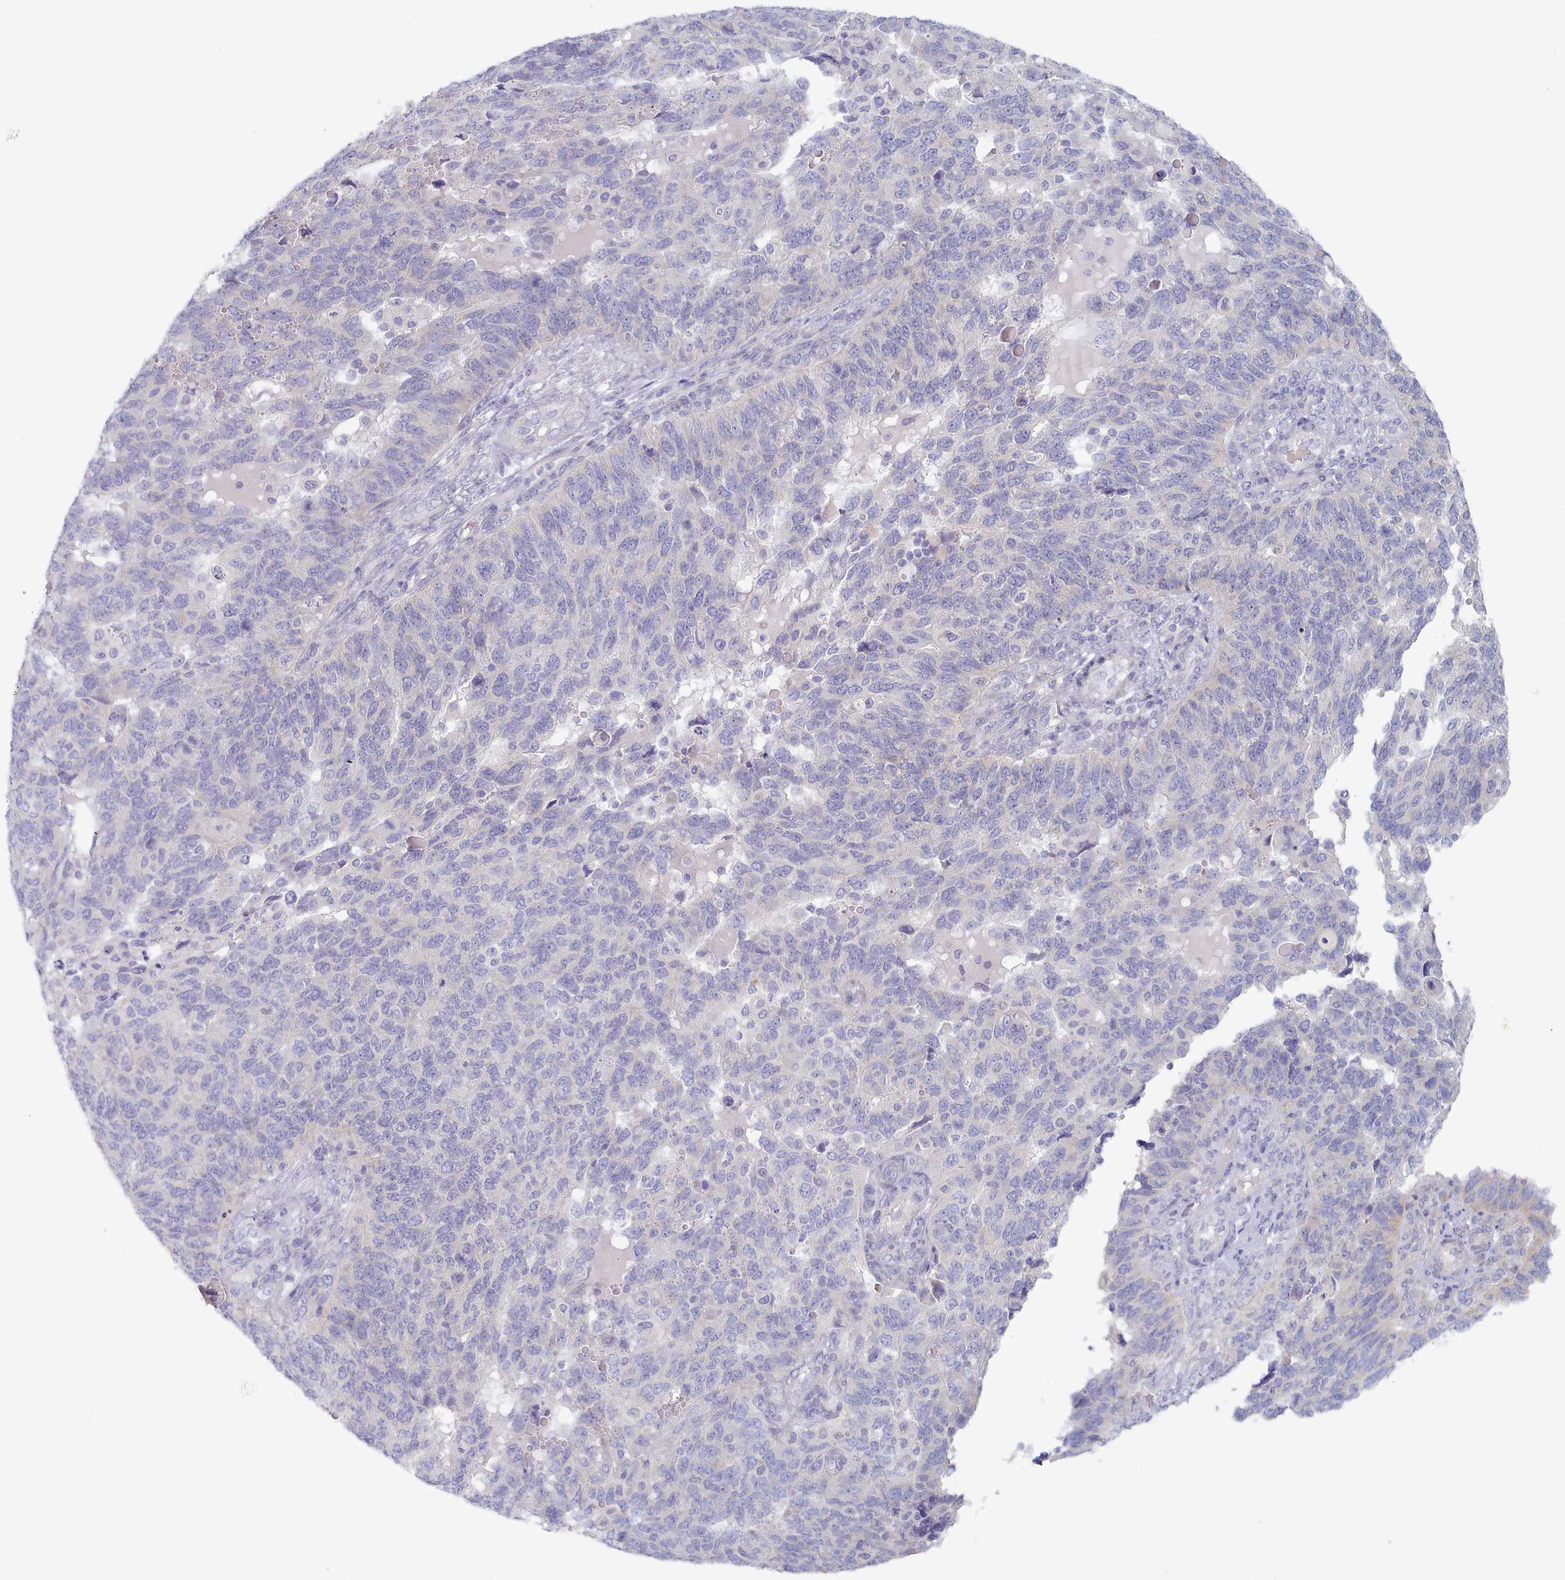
{"staining": {"intensity": "negative", "quantity": "none", "location": "none"}, "tissue": "endometrial cancer", "cell_type": "Tumor cells", "image_type": "cancer", "snomed": [{"axis": "morphology", "description": "Adenocarcinoma, NOS"}, {"axis": "topography", "description": "Endometrium"}], "caption": "The immunohistochemistry micrograph has no significant staining in tumor cells of endometrial adenocarcinoma tissue.", "gene": "TYW1B", "patient": {"sex": "female", "age": 66}}